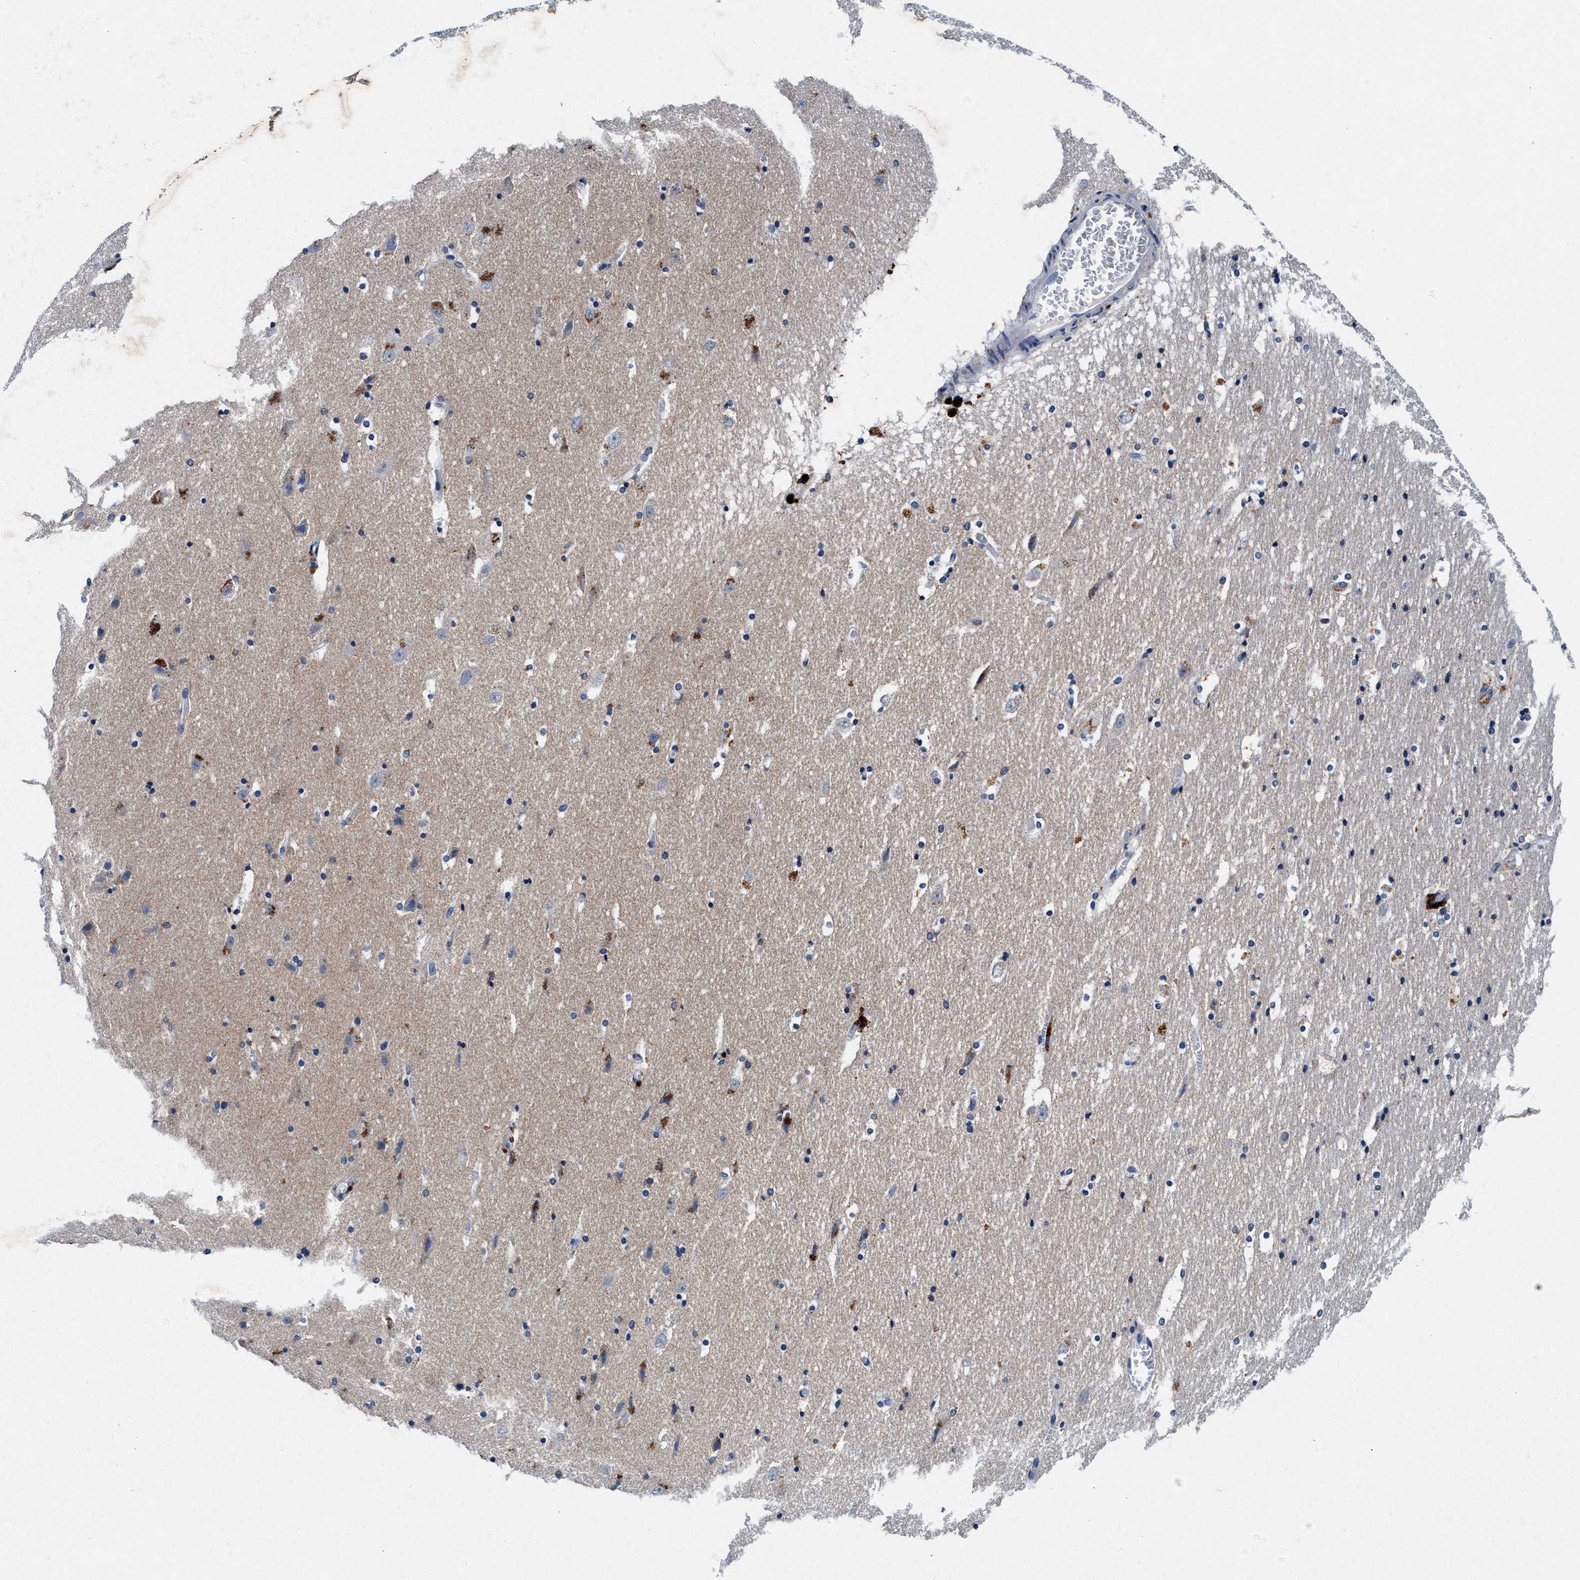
{"staining": {"intensity": "moderate", "quantity": "<25%", "location": "cytoplasmic/membranous"}, "tissue": "hippocampus", "cell_type": "Glial cells", "image_type": "normal", "snomed": [{"axis": "morphology", "description": "Normal tissue, NOS"}, {"axis": "topography", "description": "Hippocampus"}], "caption": "This is an image of immunohistochemistry (IHC) staining of normal hippocampus, which shows moderate positivity in the cytoplasmic/membranous of glial cells.", "gene": "SLC8A1", "patient": {"sex": "male", "age": 45}}